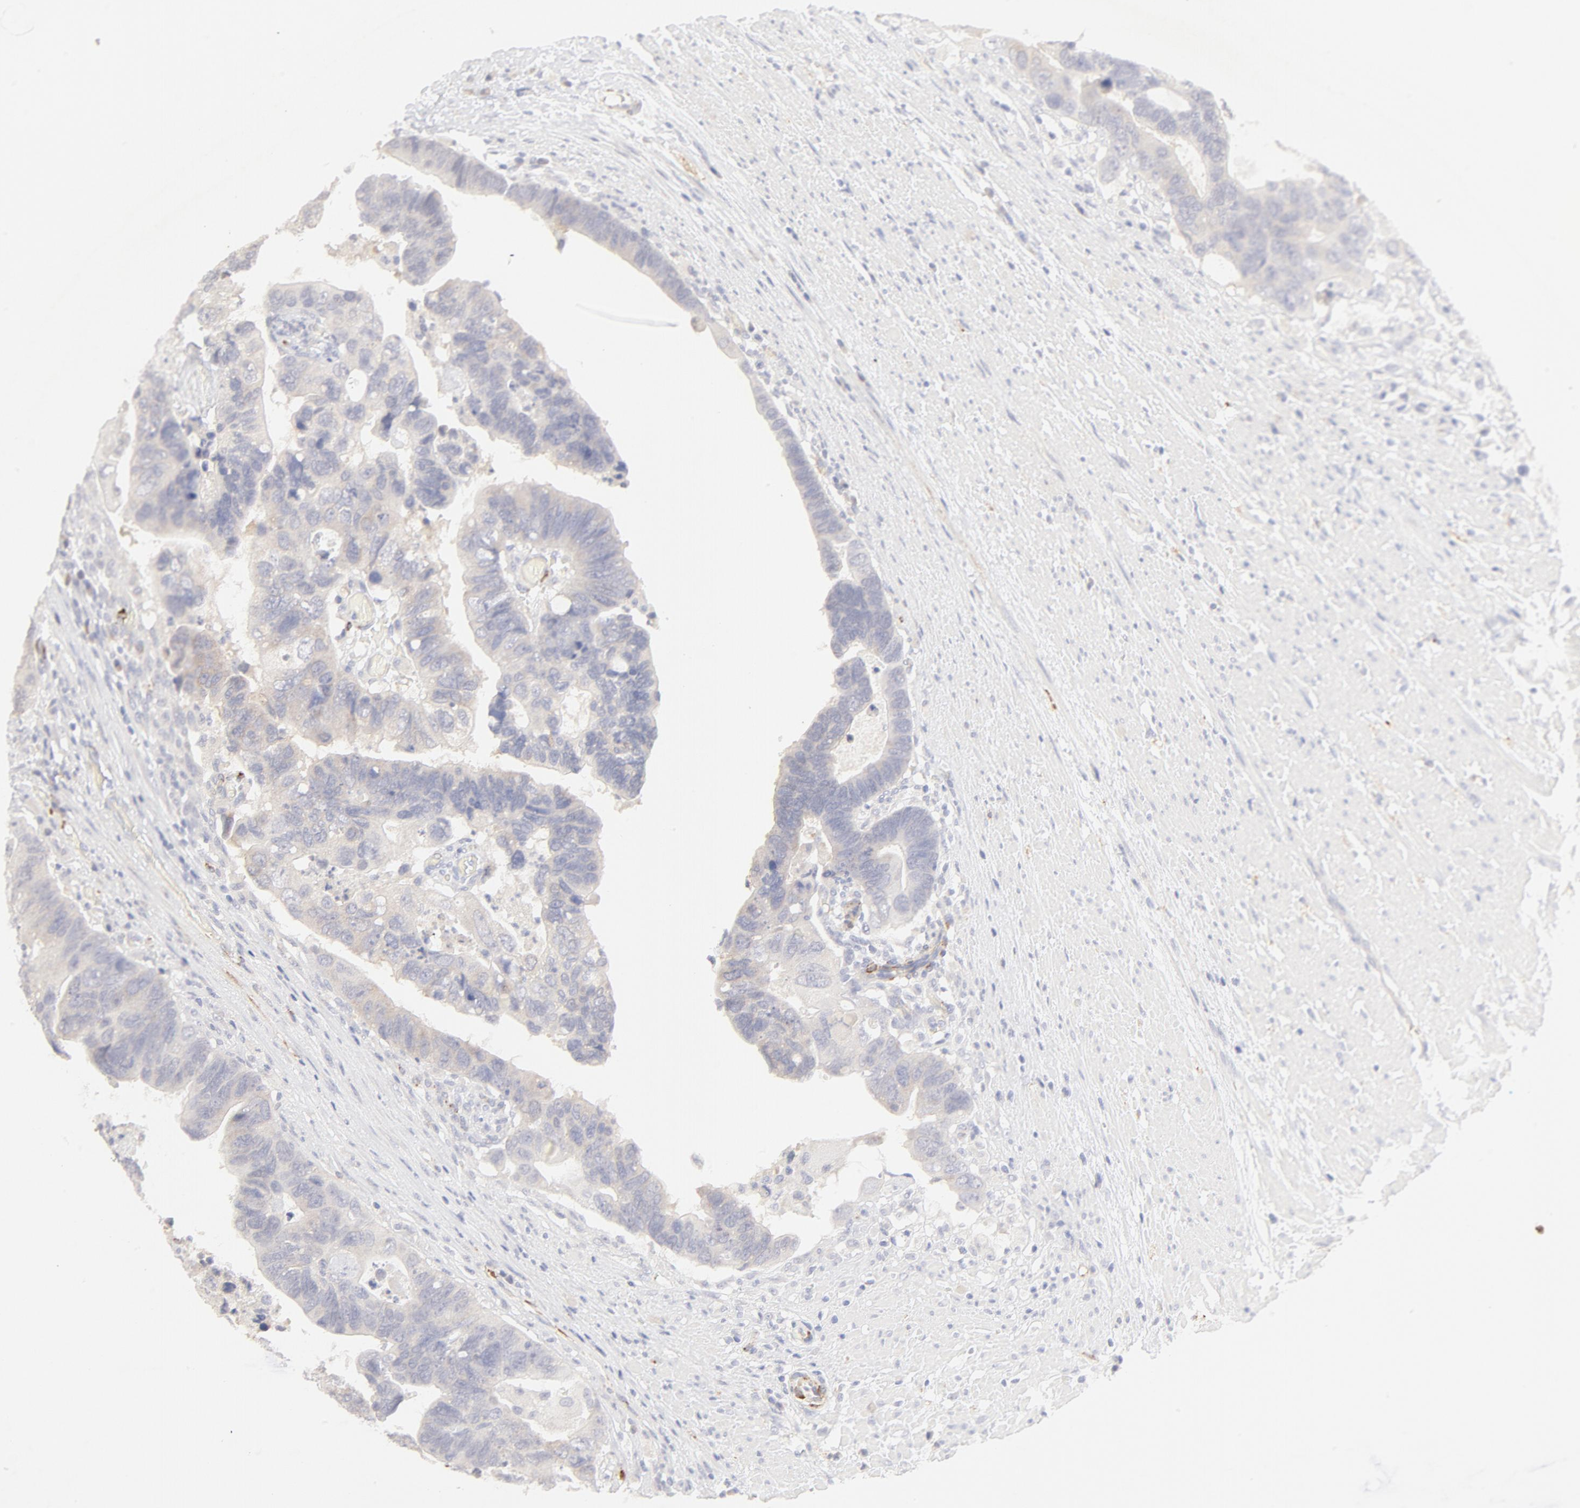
{"staining": {"intensity": "weak", "quantity": "<25%", "location": "cytoplasmic/membranous"}, "tissue": "colorectal cancer", "cell_type": "Tumor cells", "image_type": "cancer", "snomed": [{"axis": "morphology", "description": "Adenocarcinoma, NOS"}, {"axis": "topography", "description": "Rectum"}], "caption": "Immunohistochemistry micrograph of neoplastic tissue: colorectal cancer (adenocarcinoma) stained with DAB (3,3'-diaminobenzidine) displays no significant protein staining in tumor cells.", "gene": "NKX2-2", "patient": {"sex": "male", "age": 53}}